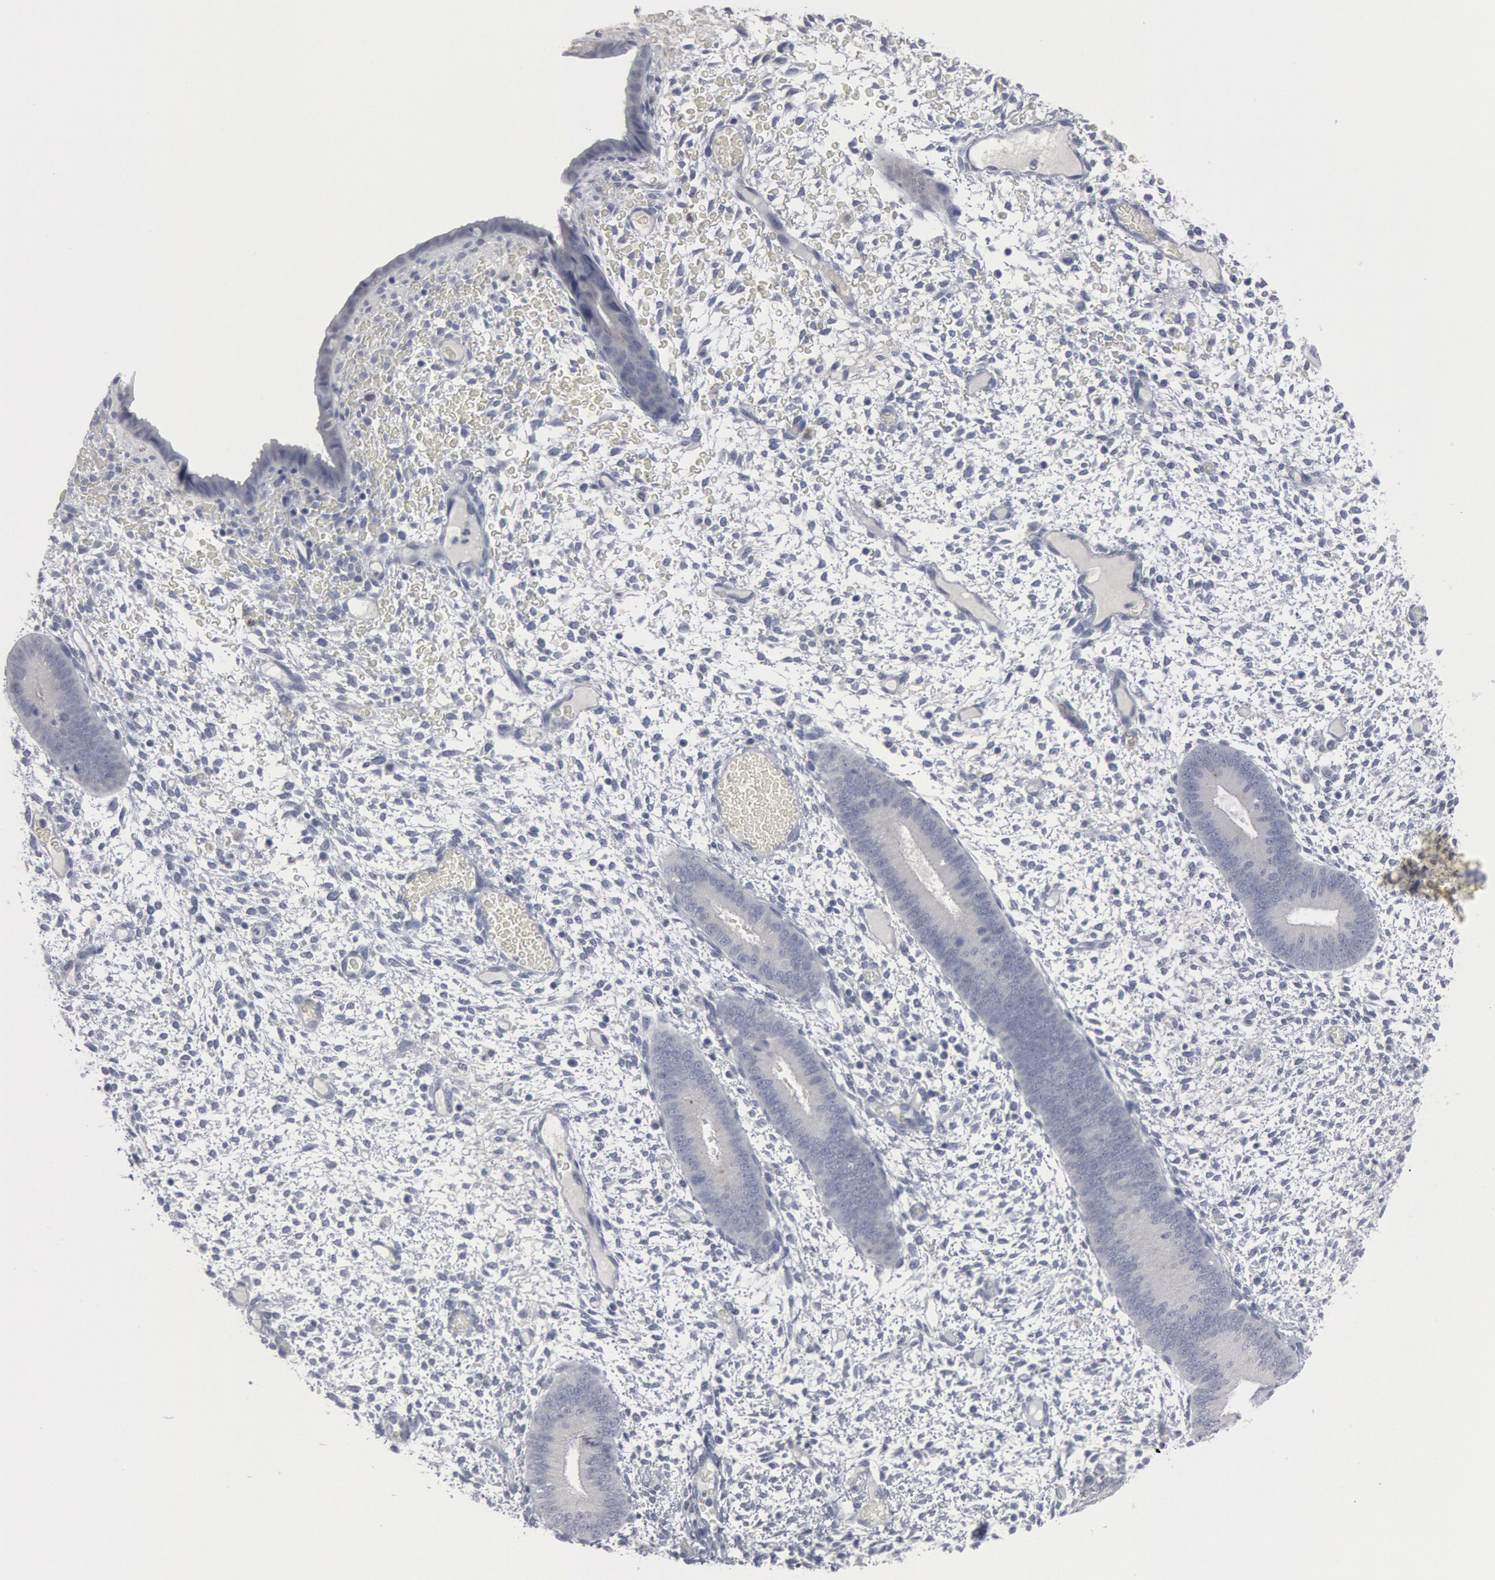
{"staining": {"intensity": "negative", "quantity": "none", "location": "none"}, "tissue": "endometrium", "cell_type": "Cells in endometrial stroma", "image_type": "normal", "snomed": [{"axis": "morphology", "description": "Normal tissue, NOS"}, {"axis": "topography", "description": "Endometrium"}], "caption": "The immunohistochemistry (IHC) image has no significant expression in cells in endometrial stroma of endometrium.", "gene": "DMC1", "patient": {"sex": "female", "age": 42}}